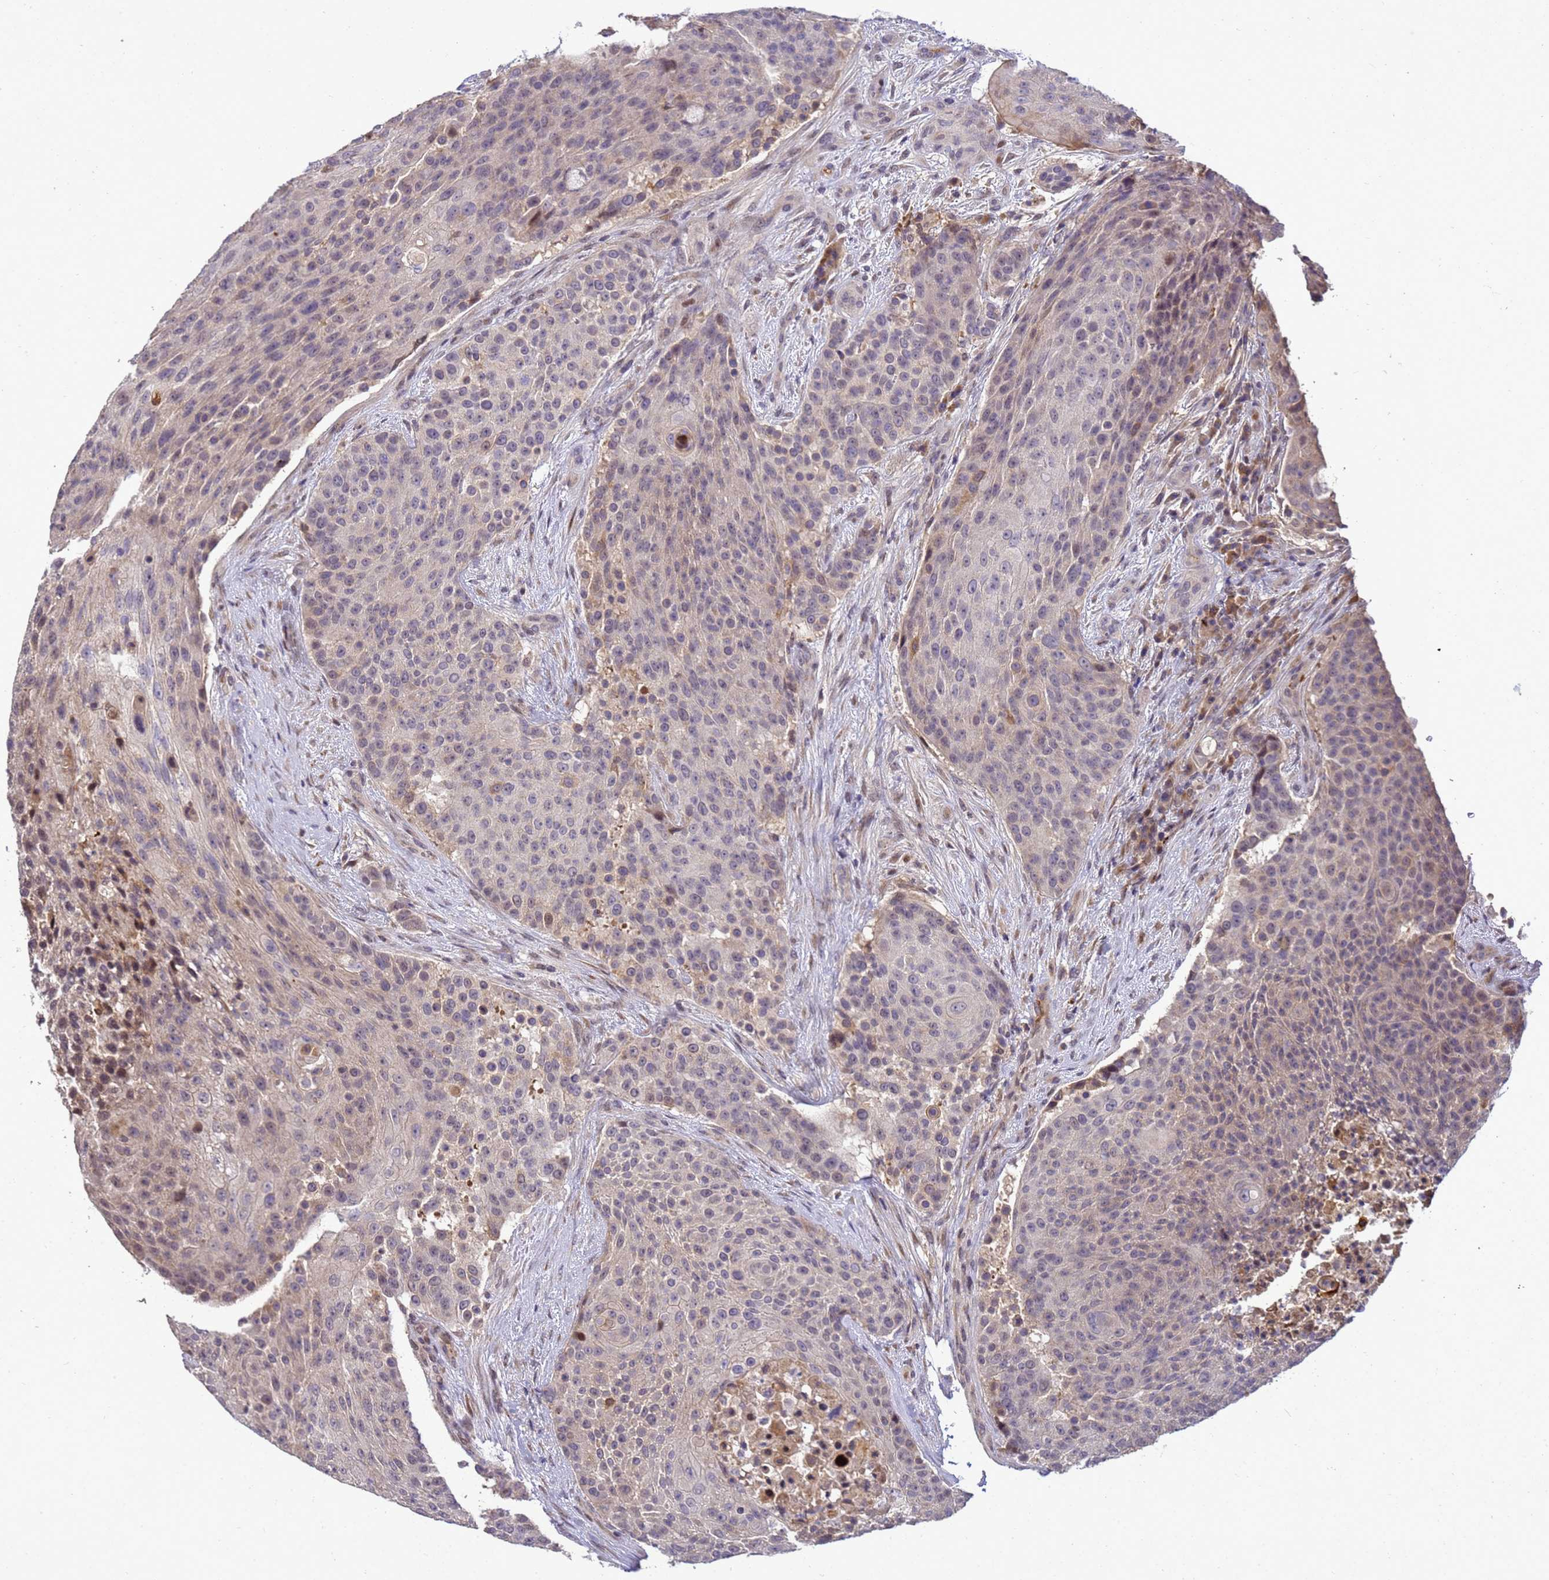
{"staining": {"intensity": "weak", "quantity": "<25%", "location": "cytoplasmic/membranous,nuclear"}, "tissue": "urothelial cancer", "cell_type": "Tumor cells", "image_type": "cancer", "snomed": [{"axis": "morphology", "description": "Urothelial carcinoma, High grade"}, {"axis": "topography", "description": "Urinary bladder"}], "caption": "Immunohistochemical staining of urothelial cancer reveals no significant positivity in tumor cells.", "gene": "TMEM74B", "patient": {"sex": "female", "age": 63}}